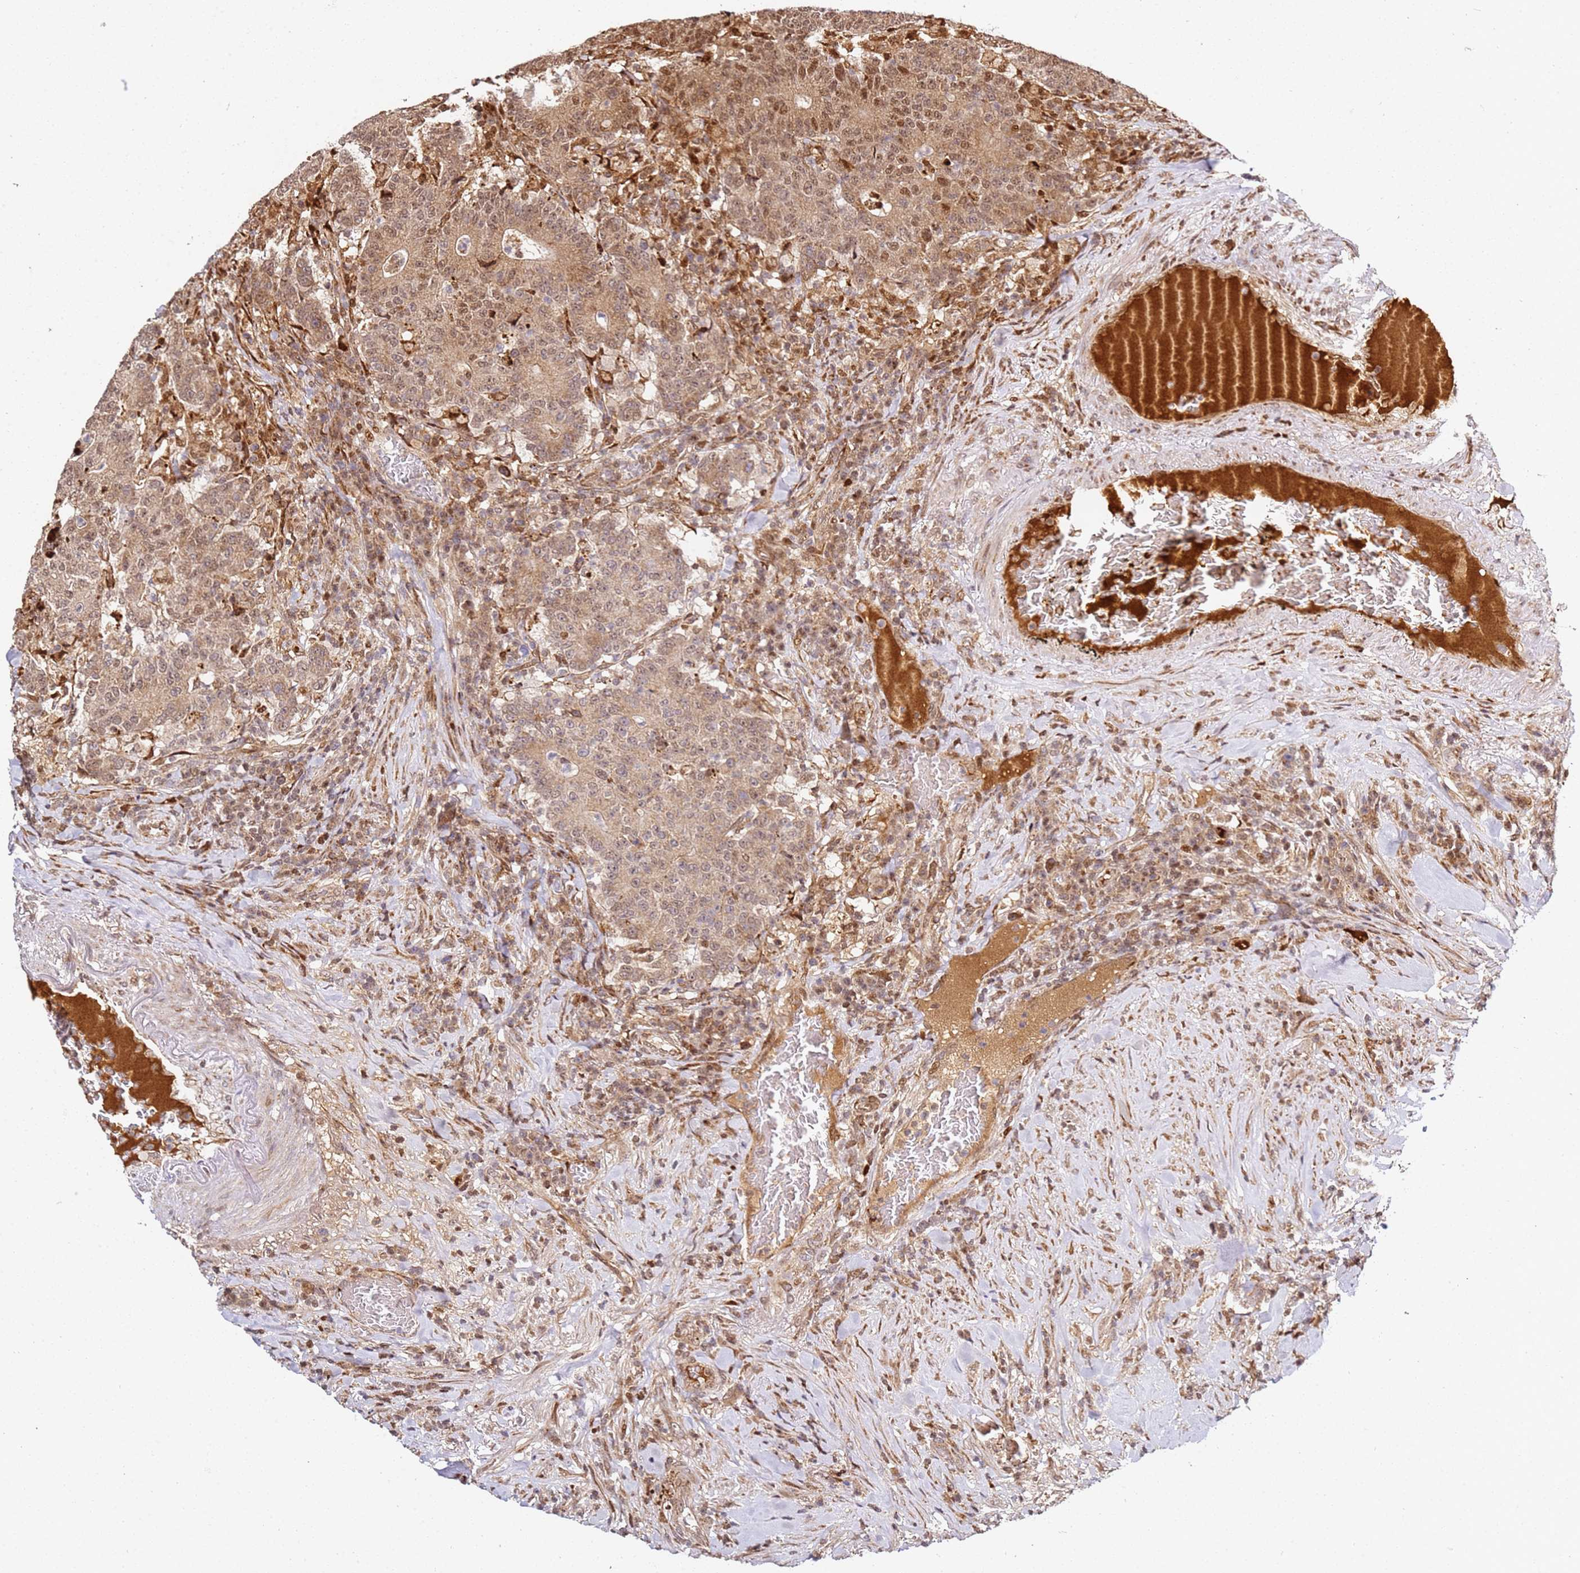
{"staining": {"intensity": "moderate", "quantity": ">75%", "location": "cytoplasmic/membranous,nuclear"}, "tissue": "colorectal cancer", "cell_type": "Tumor cells", "image_type": "cancer", "snomed": [{"axis": "morphology", "description": "Adenocarcinoma, NOS"}, {"axis": "topography", "description": "Colon"}], "caption": "Approximately >75% of tumor cells in human adenocarcinoma (colorectal) display moderate cytoplasmic/membranous and nuclear protein staining as visualized by brown immunohistochemical staining.", "gene": "SMOX", "patient": {"sex": "female", "age": 75}}